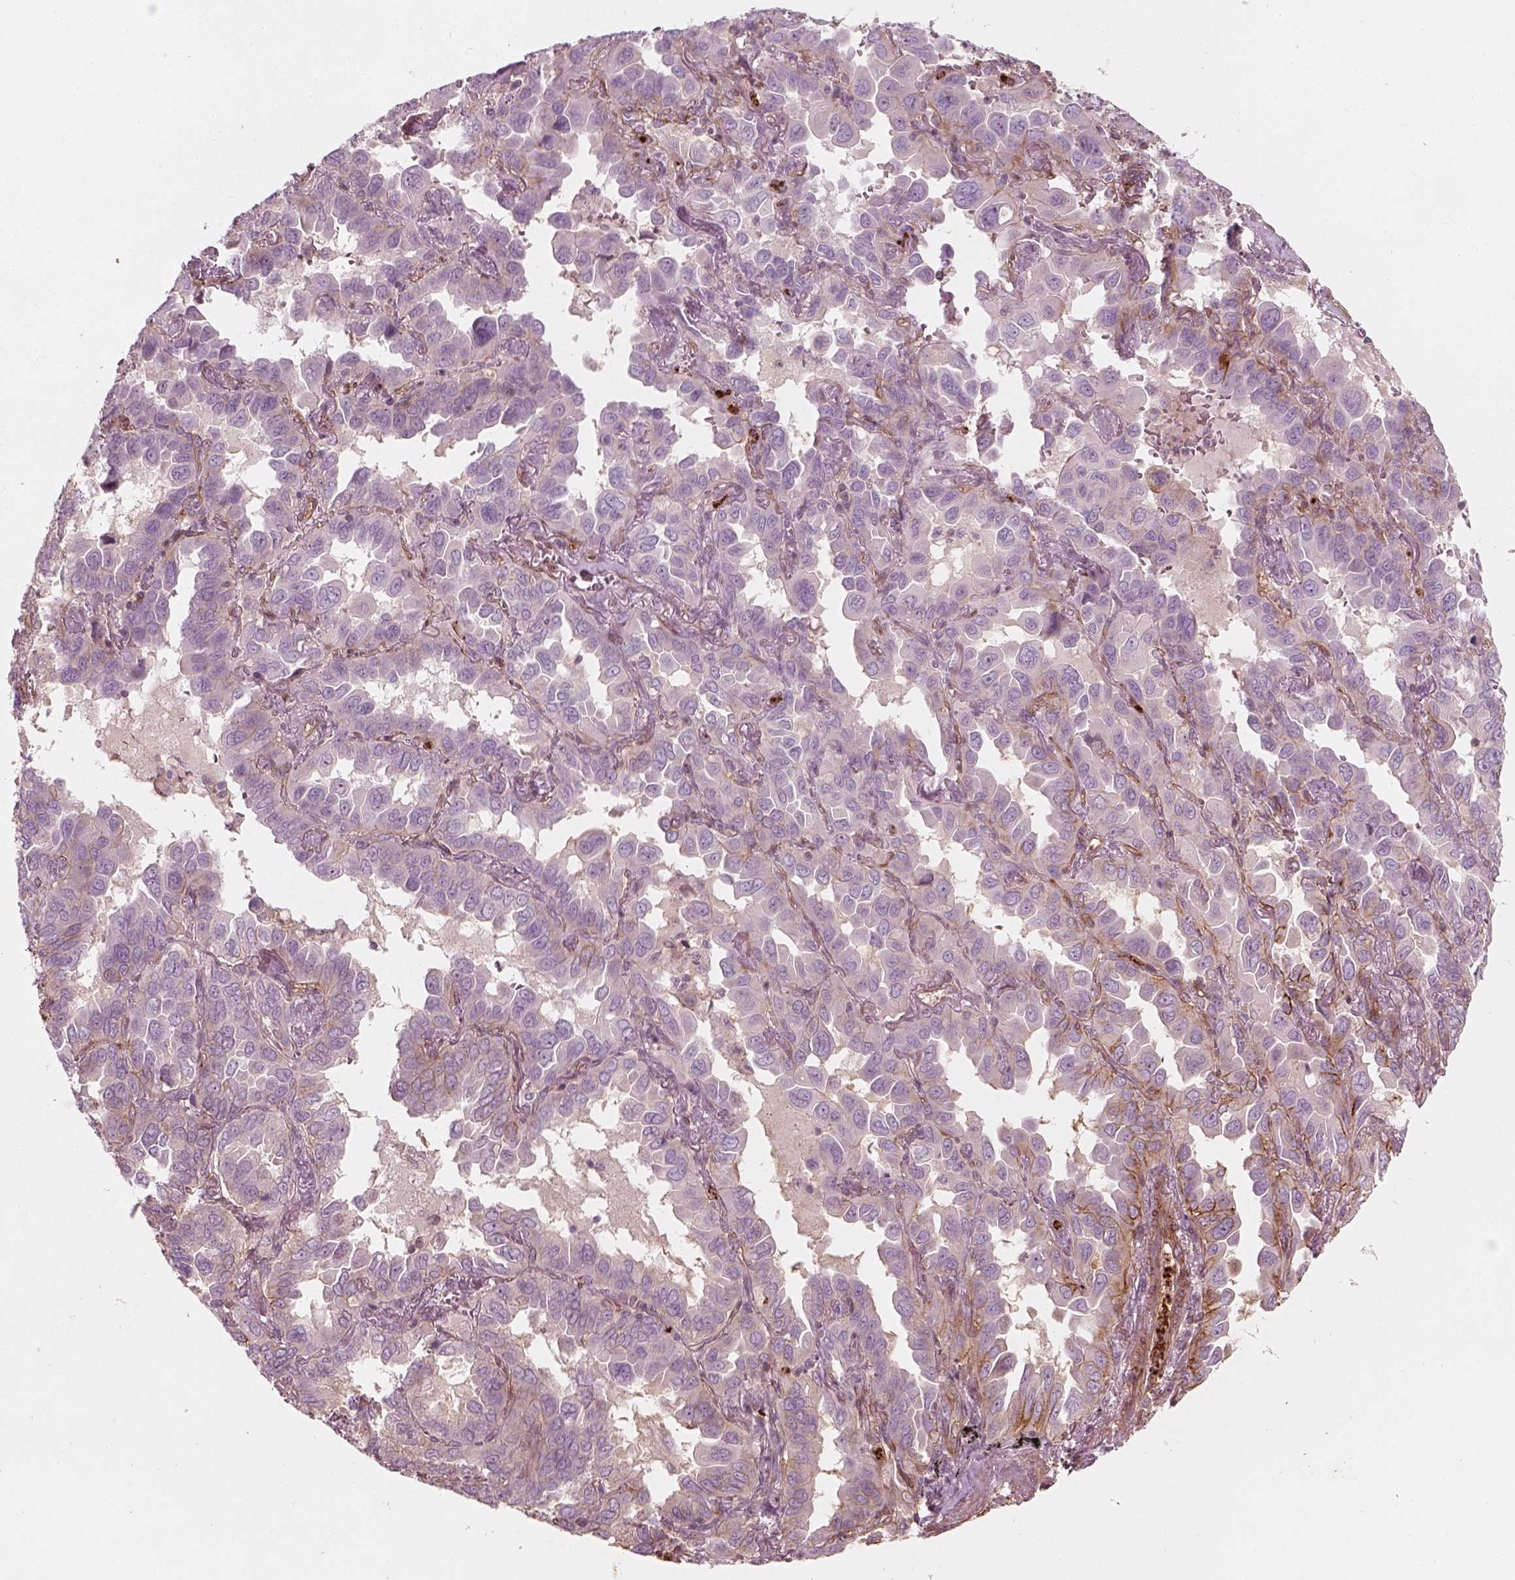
{"staining": {"intensity": "moderate", "quantity": "<25%", "location": "cytoplasmic/membranous"}, "tissue": "lung cancer", "cell_type": "Tumor cells", "image_type": "cancer", "snomed": [{"axis": "morphology", "description": "Adenocarcinoma, NOS"}, {"axis": "topography", "description": "Lung"}], "caption": "This is a micrograph of immunohistochemistry (IHC) staining of lung cancer (adenocarcinoma), which shows moderate positivity in the cytoplasmic/membranous of tumor cells.", "gene": "NPTN", "patient": {"sex": "male", "age": 64}}